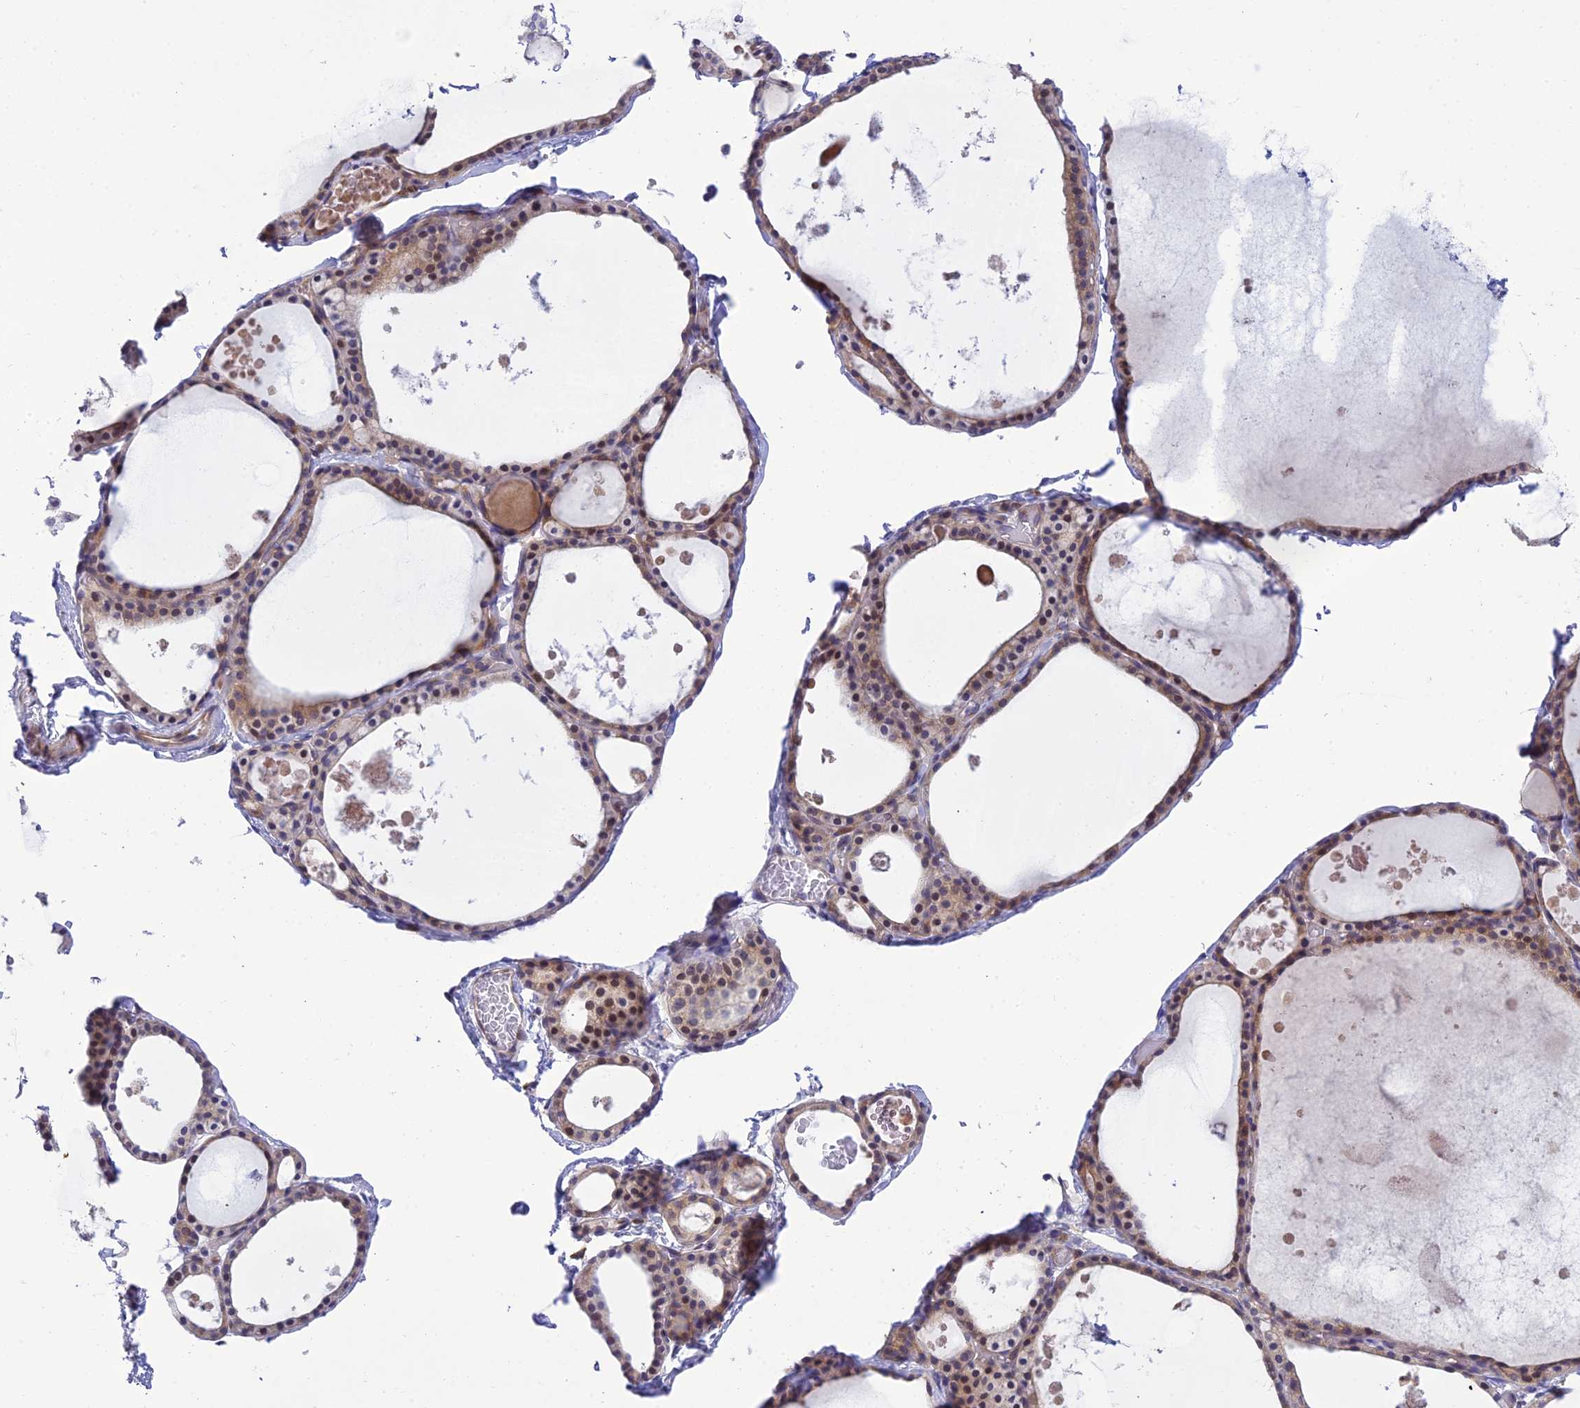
{"staining": {"intensity": "moderate", "quantity": "25%-75%", "location": "cytoplasmic/membranous,nuclear"}, "tissue": "thyroid gland", "cell_type": "Glandular cells", "image_type": "normal", "snomed": [{"axis": "morphology", "description": "Normal tissue, NOS"}, {"axis": "topography", "description": "Thyroid gland"}], "caption": "The immunohistochemical stain labels moderate cytoplasmic/membranous,nuclear expression in glandular cells of normal thyroid gland.", "gene": "CLCN7", "patient": {"sex": "male", "age": 56}}